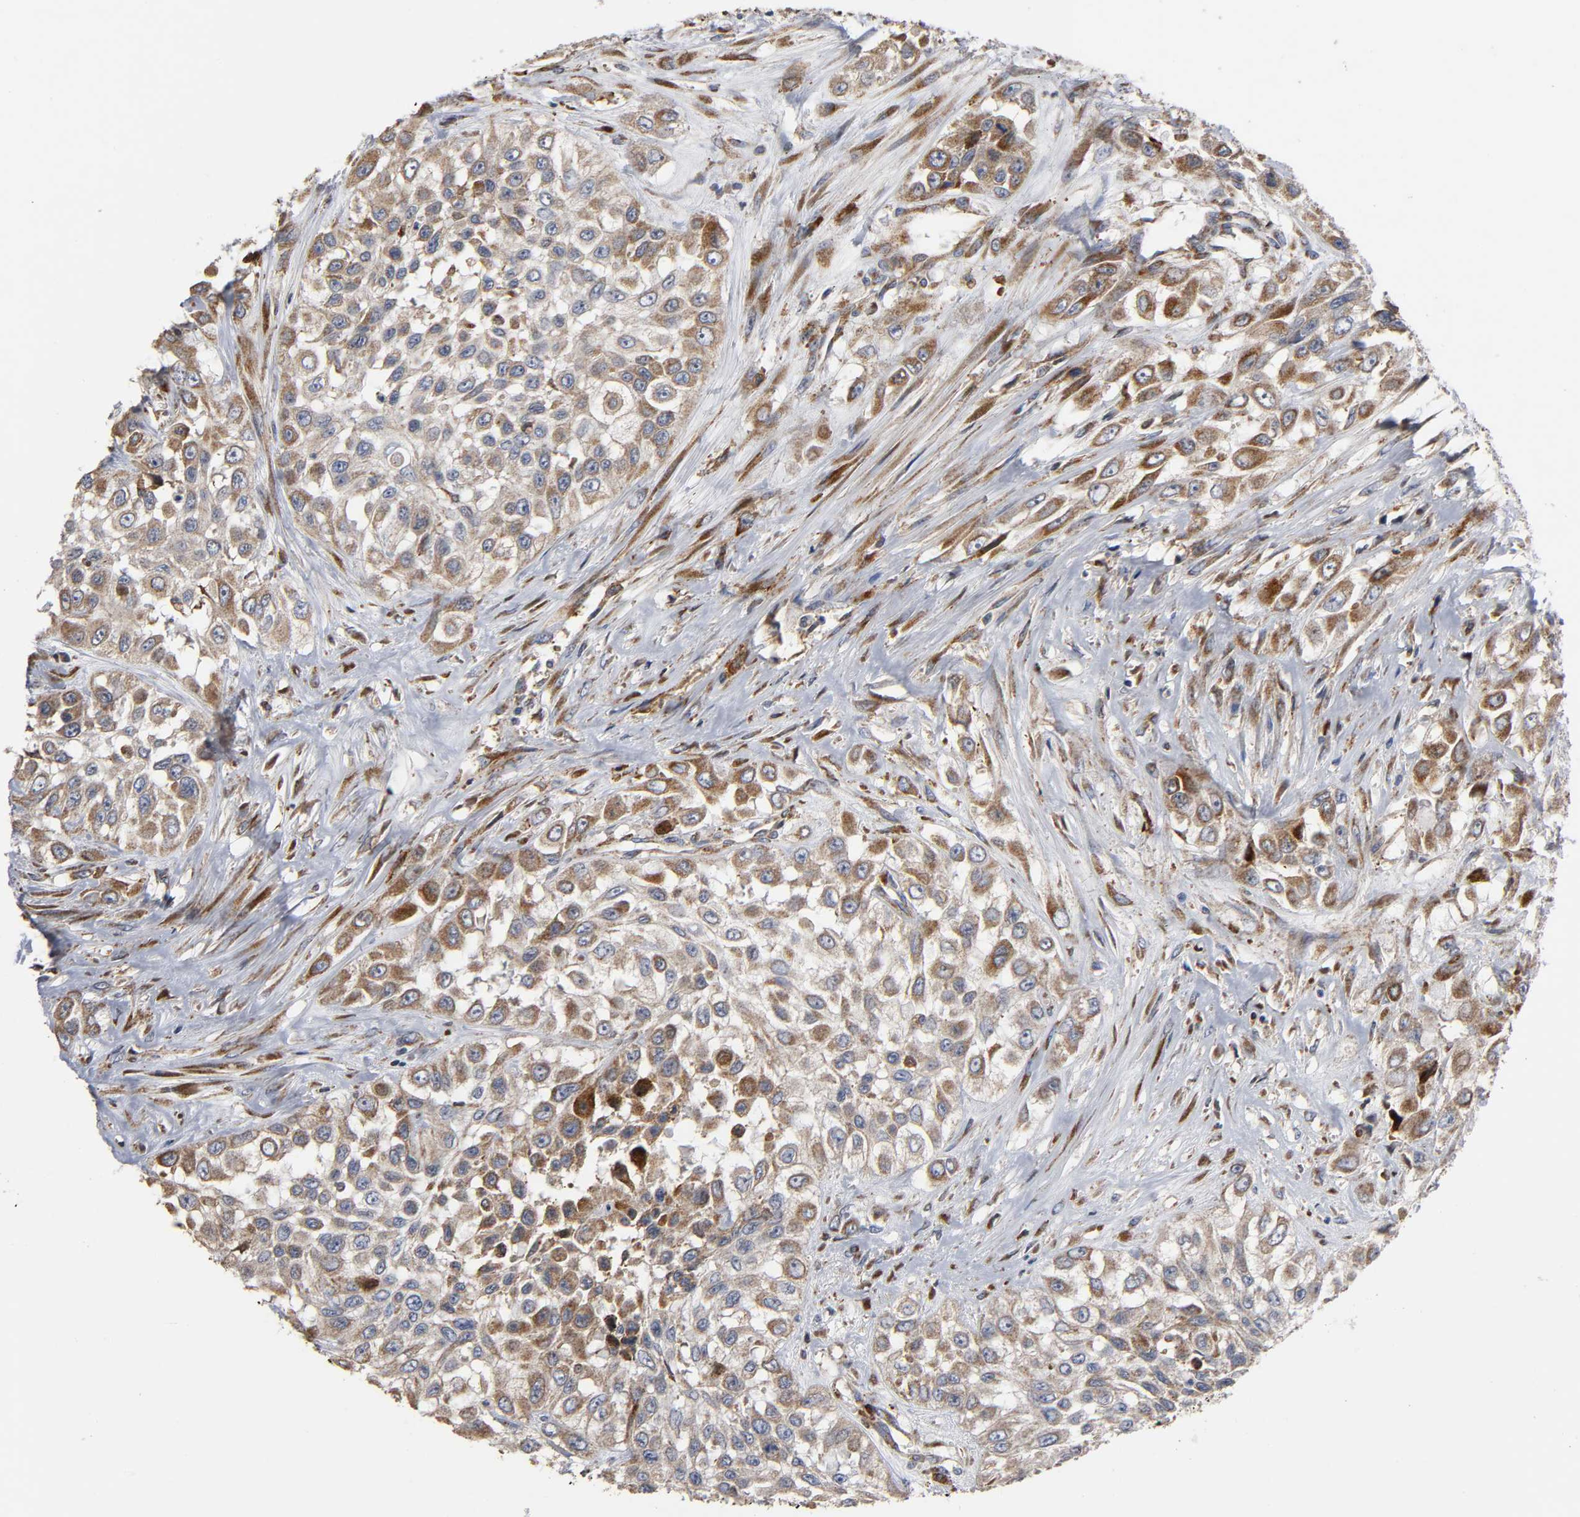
{"staining": {"intensity": "moderate", "quantity": "25%-75%", "location": "cytoplasmic/membranous"}, "tissue": "urothelial cancer", "cell_type": "Tumor cells", "image_type": "cancer", "snomed": [{"axis": "morphology", "description": "Urothelial carcinoma, High grade"}, {"axis": "topography", "description": "Urinary bladder"}], "caption": "Brown immunohistochemical staining in human urothelial carcinoma (high-grade) displays moderate cytoplasmic/membranous positivity in about 25%-75% of tumor cells.", "gene": "MAP3K1", "patient": {"sex": "male", "age": 57}}